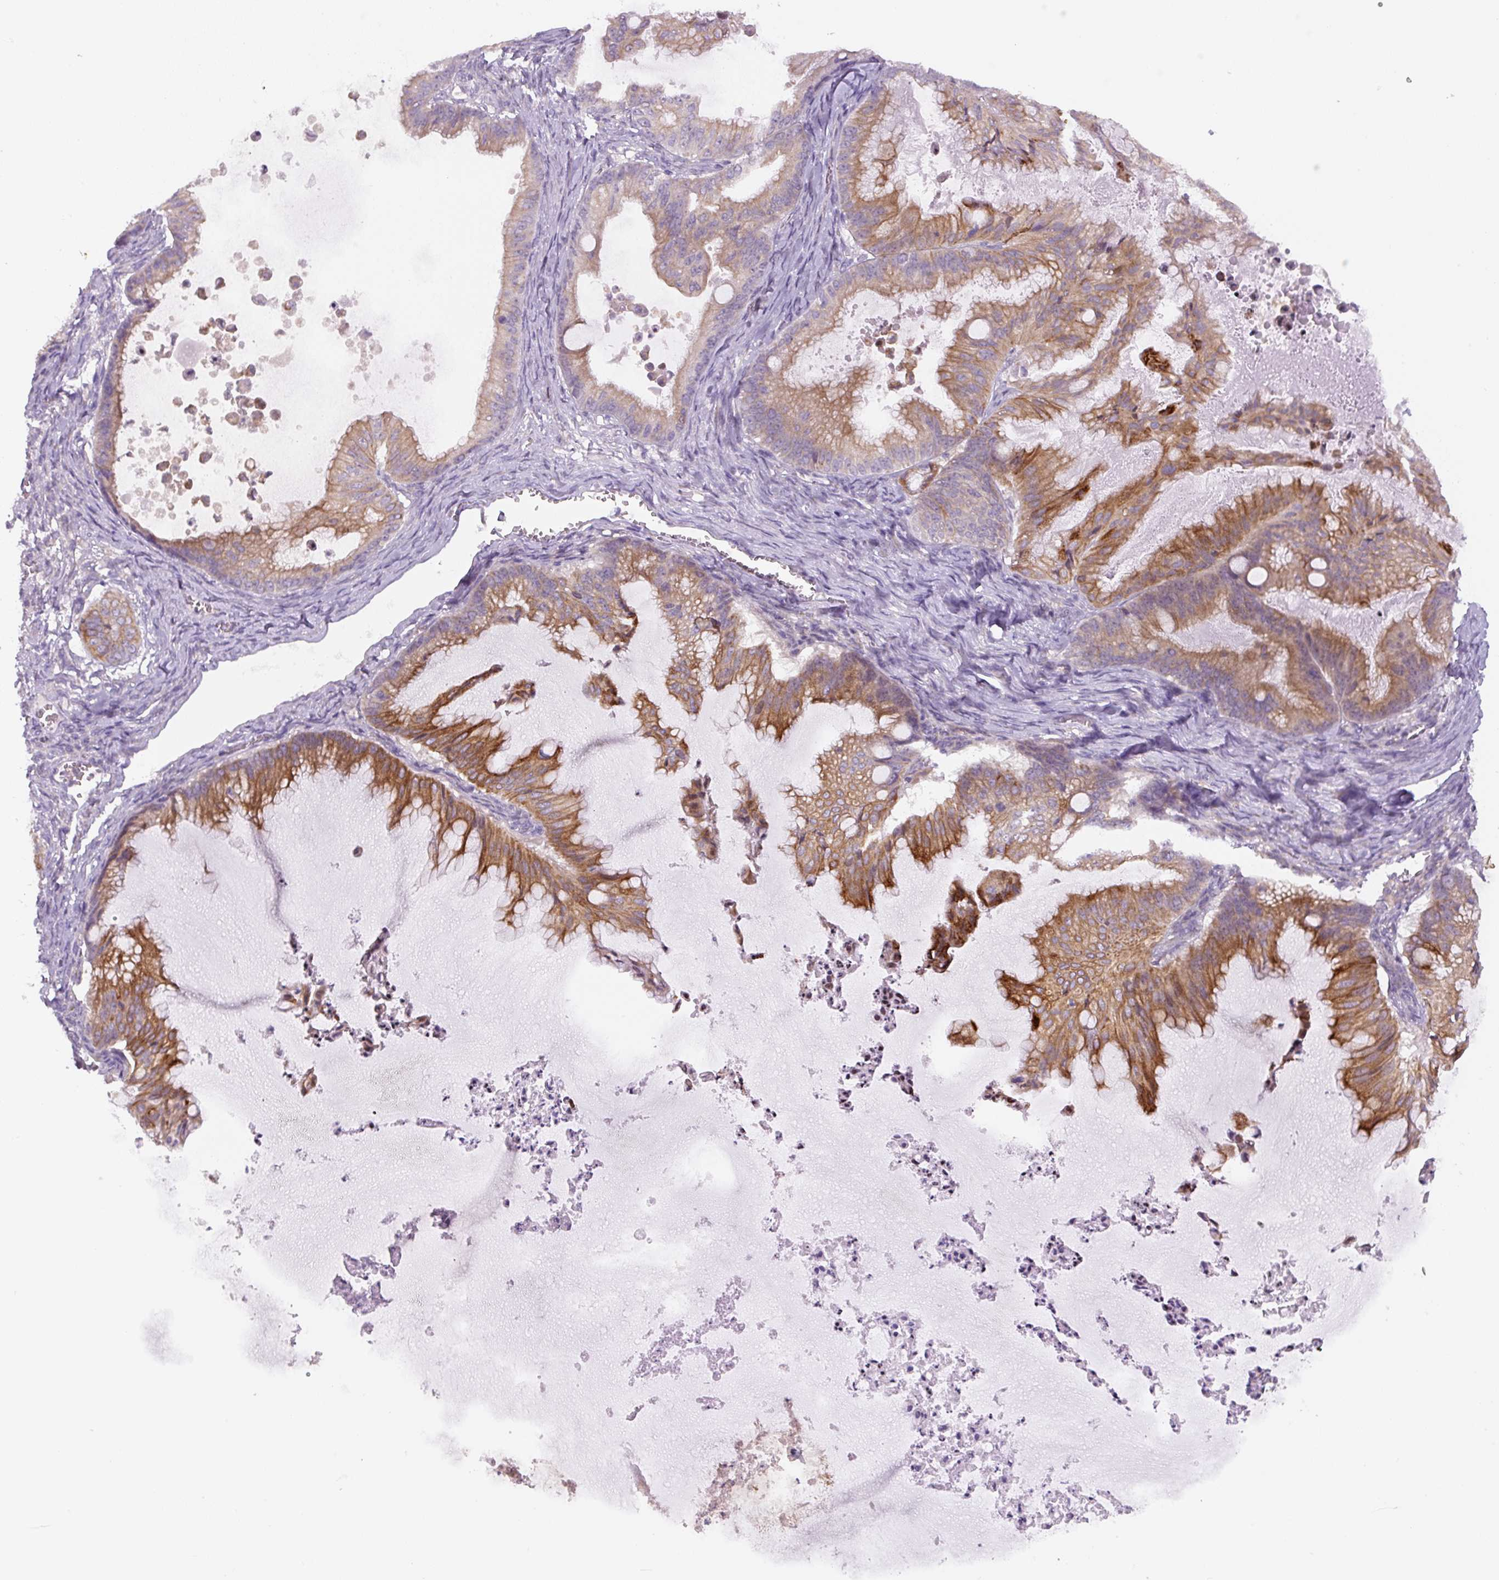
{"staining": {"intensity": "moderate", "quantity": ">75%", "location": "cytoplasmic/membranous"}, "tissue": "ovarian cancer", "cell_type": "Tumor cells", "image_type": "cancer", "snomed": [{"axis": "morphology", "description": "Cystadenocarcinoma, mucinous, NOS"}, {"axis": "topography", "description": "Ovary"}], "caption": "IHC (DAB (3,3'-diaminobenzidine)) staining of human ovarian mucinous cystadenocarcinoma shows moderate cytoplasmic/membranous protein positivity in approximately >75% of tumor cells. (brown staining indicates protein expression, while blue staining denotes nuclei).", "gene": "YIF1B", "patient": {"sex": "female", "age": 71}}